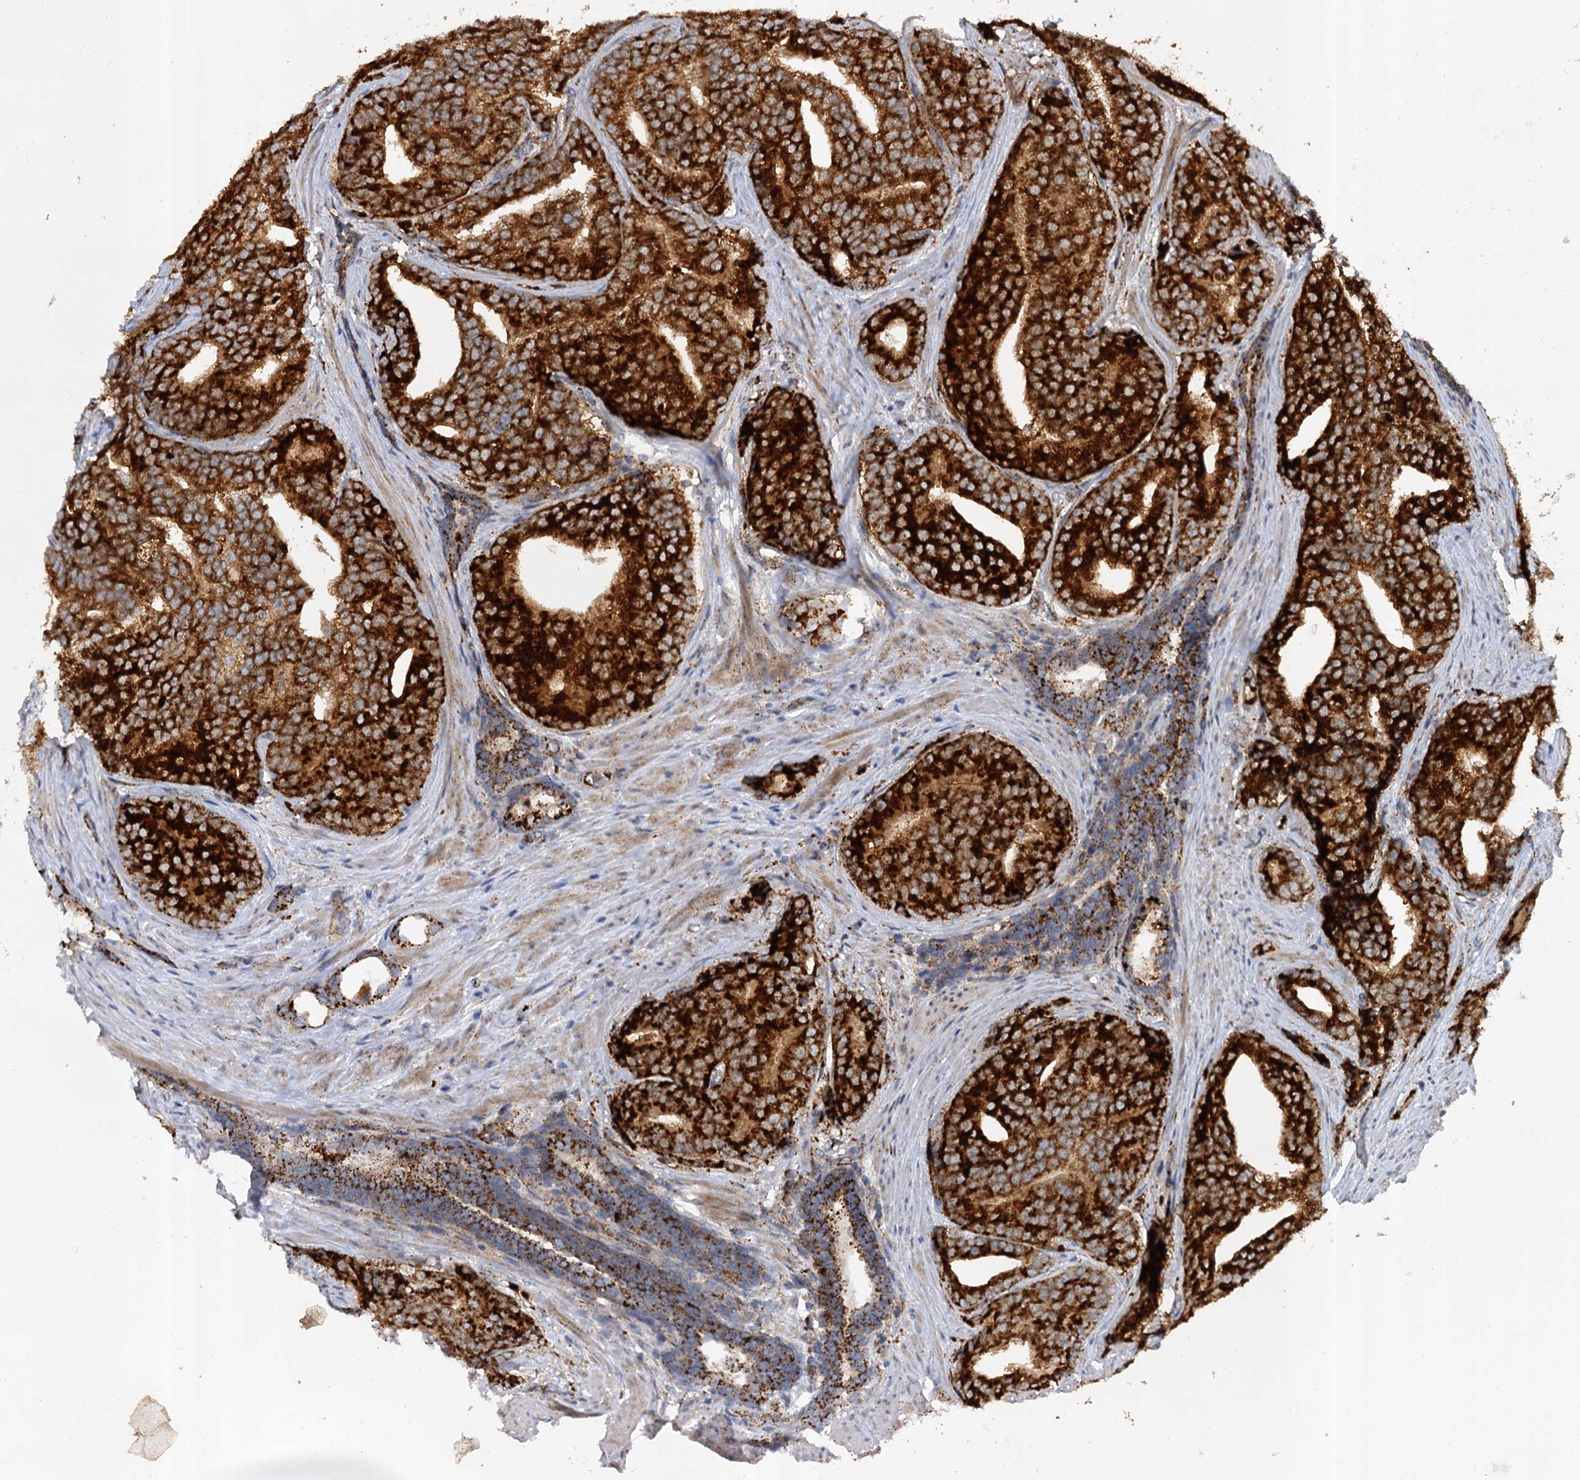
{"staining": {"intensity": "strong", "quantity": ">75%", "location": "cytoplasmic/membranous"}, "tissue": "prostate cancer", "cell_type": "Tumor cells", "image_type": "cancer", "snomed": [{"axis": "morphology", "description": "Adenocarcinoma, Low grade"}, {"axis": "topography", "description": "Prostate"}], "caption": "Strong cytoplasmic/membranous positivity for a protein is present in approximately >75% of tumor cells of prostate cancer using IHC.", "gene": "GBA1", "patient": {"sex": "male", "age": 71}}